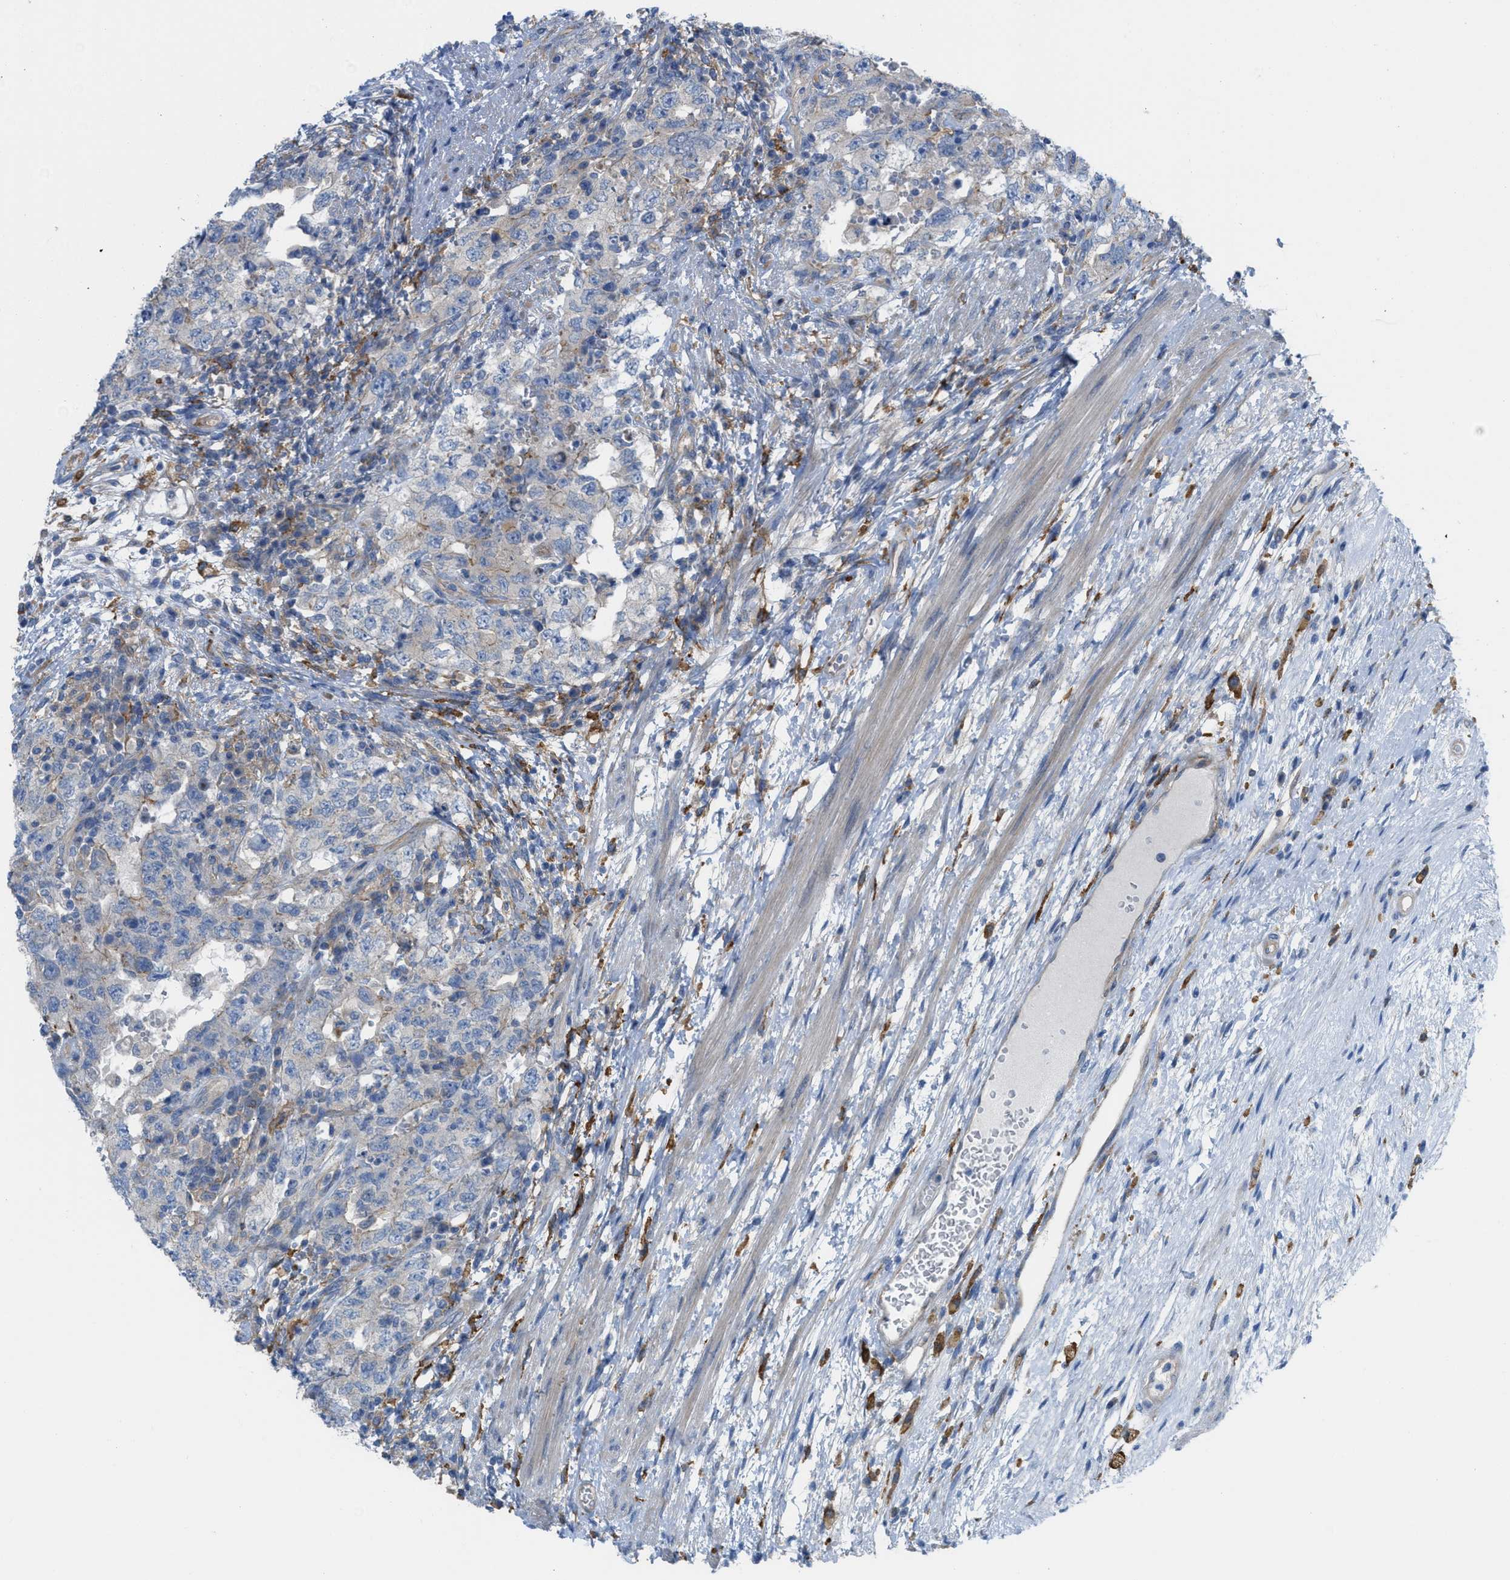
{"staining": {"intensity": "negative", "quantity": "none", "location": "none"}, "tissue": "testis cancer", "cell_type": "Tumor cells", "image_type": "cancer", "snomed": [{"axis": "morphology", "description": "Carcinoma, Embryonal, NOS"}, {"axis": "topography", "description": "Testis"}], "caption": "Immunohistochemistry of testis cancer demonstrates no staining in tumor cells.", "gene": "EGFR", "patient": {"sex": "male", "age": 26}}